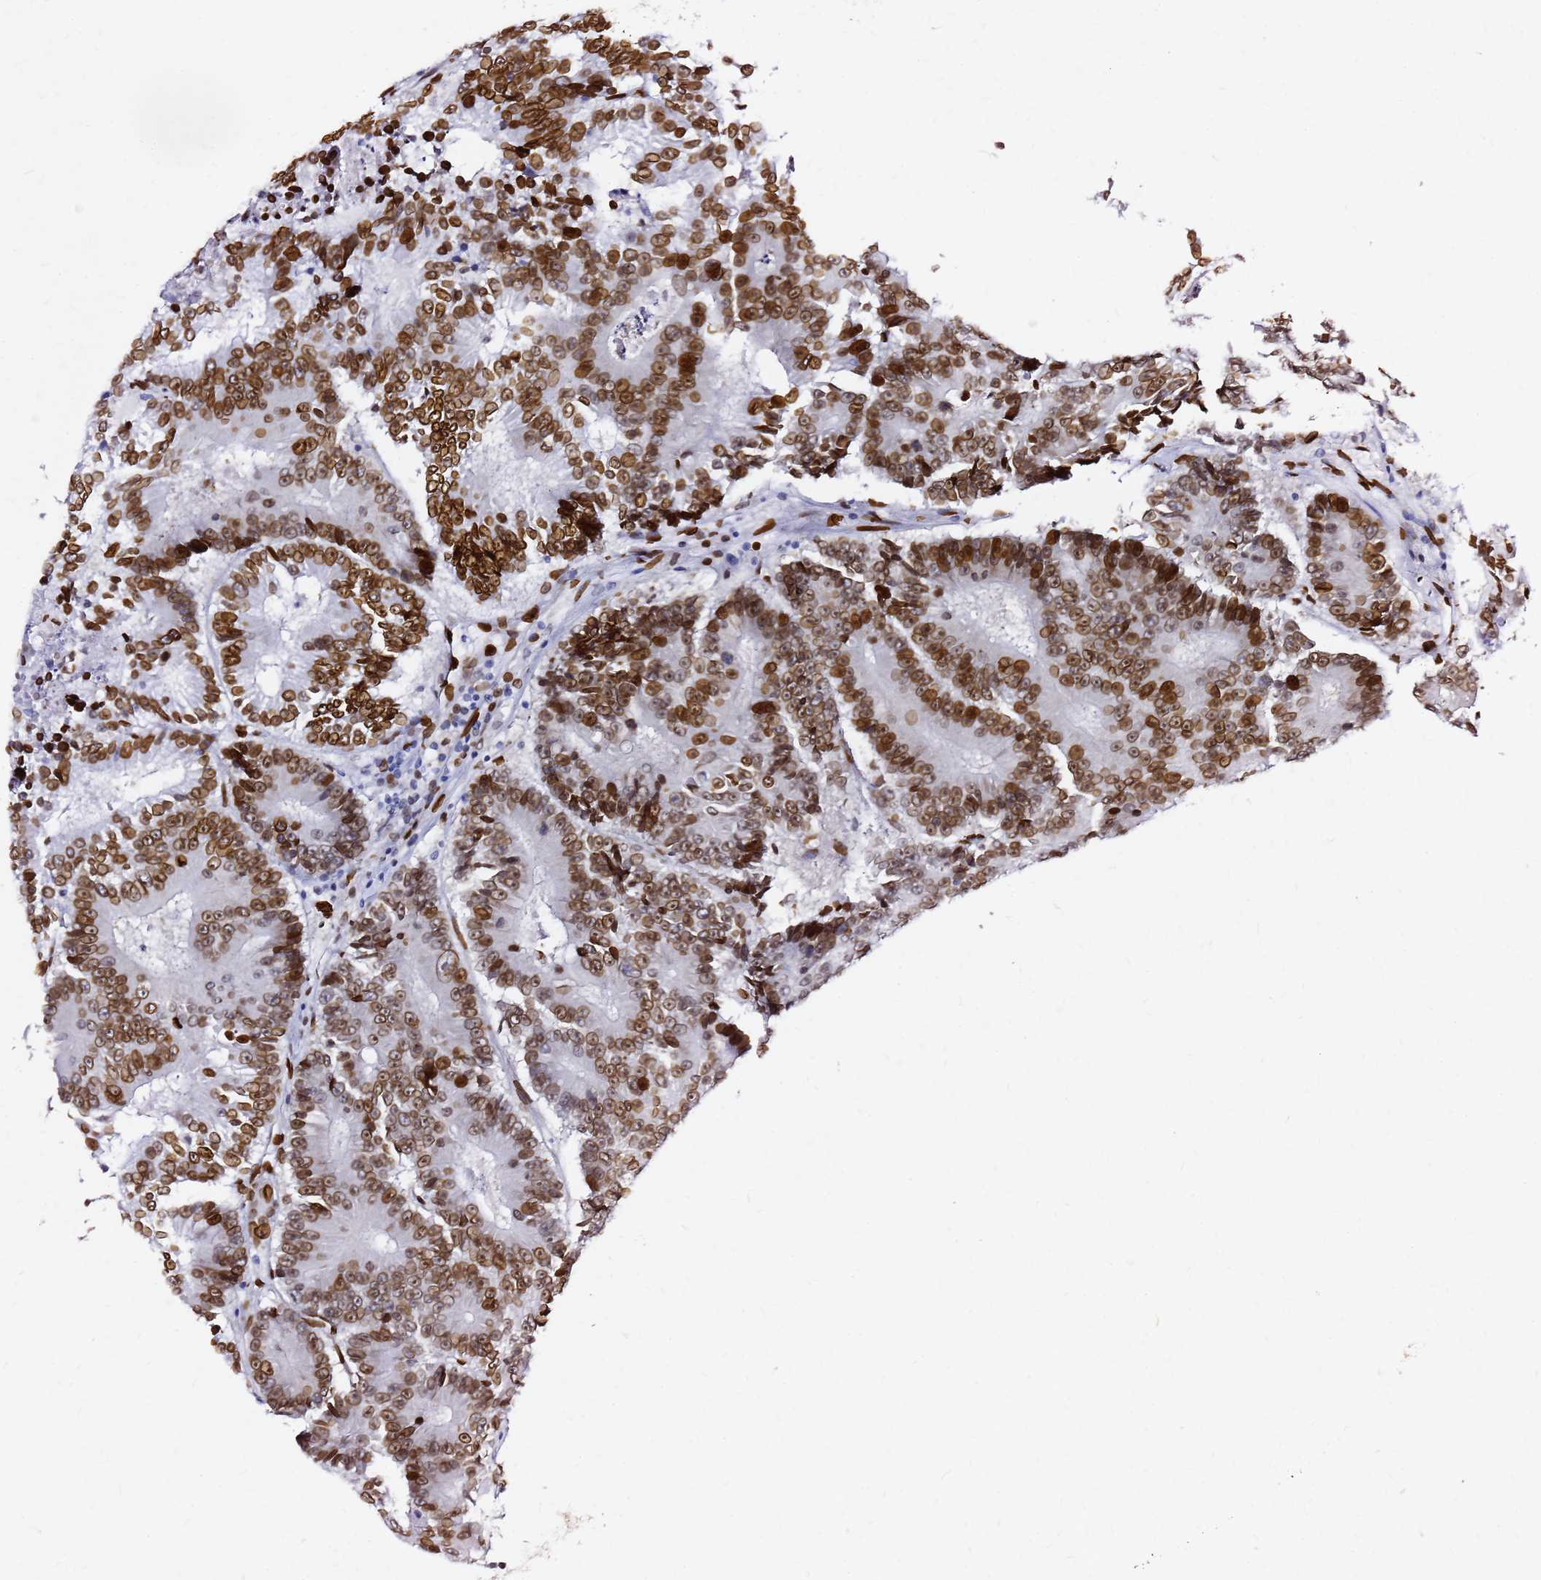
{"staining": {"intensity": "strong", "quantity": ">75%", "location": "cytoplasmic/membranous,nuclear"}, "tissue": "colorectal cancer", "cell_type": "Tumor cells", "image_type": "cancer", "snomed": [{"axis": "morphology", "description": "Adenocarcinoma, NOS"}, {"axis": "topography", "description": "Colon"}], "caption": "This micrograph displays IHC staining of human colorectal cancer (adenocarcinoma), with high strong cytoplasmic/membranous and nuclear staining in about >75% of tumor cells.", "gene": "C6orf141", "patient": {"sex": "male", "age": 83}}